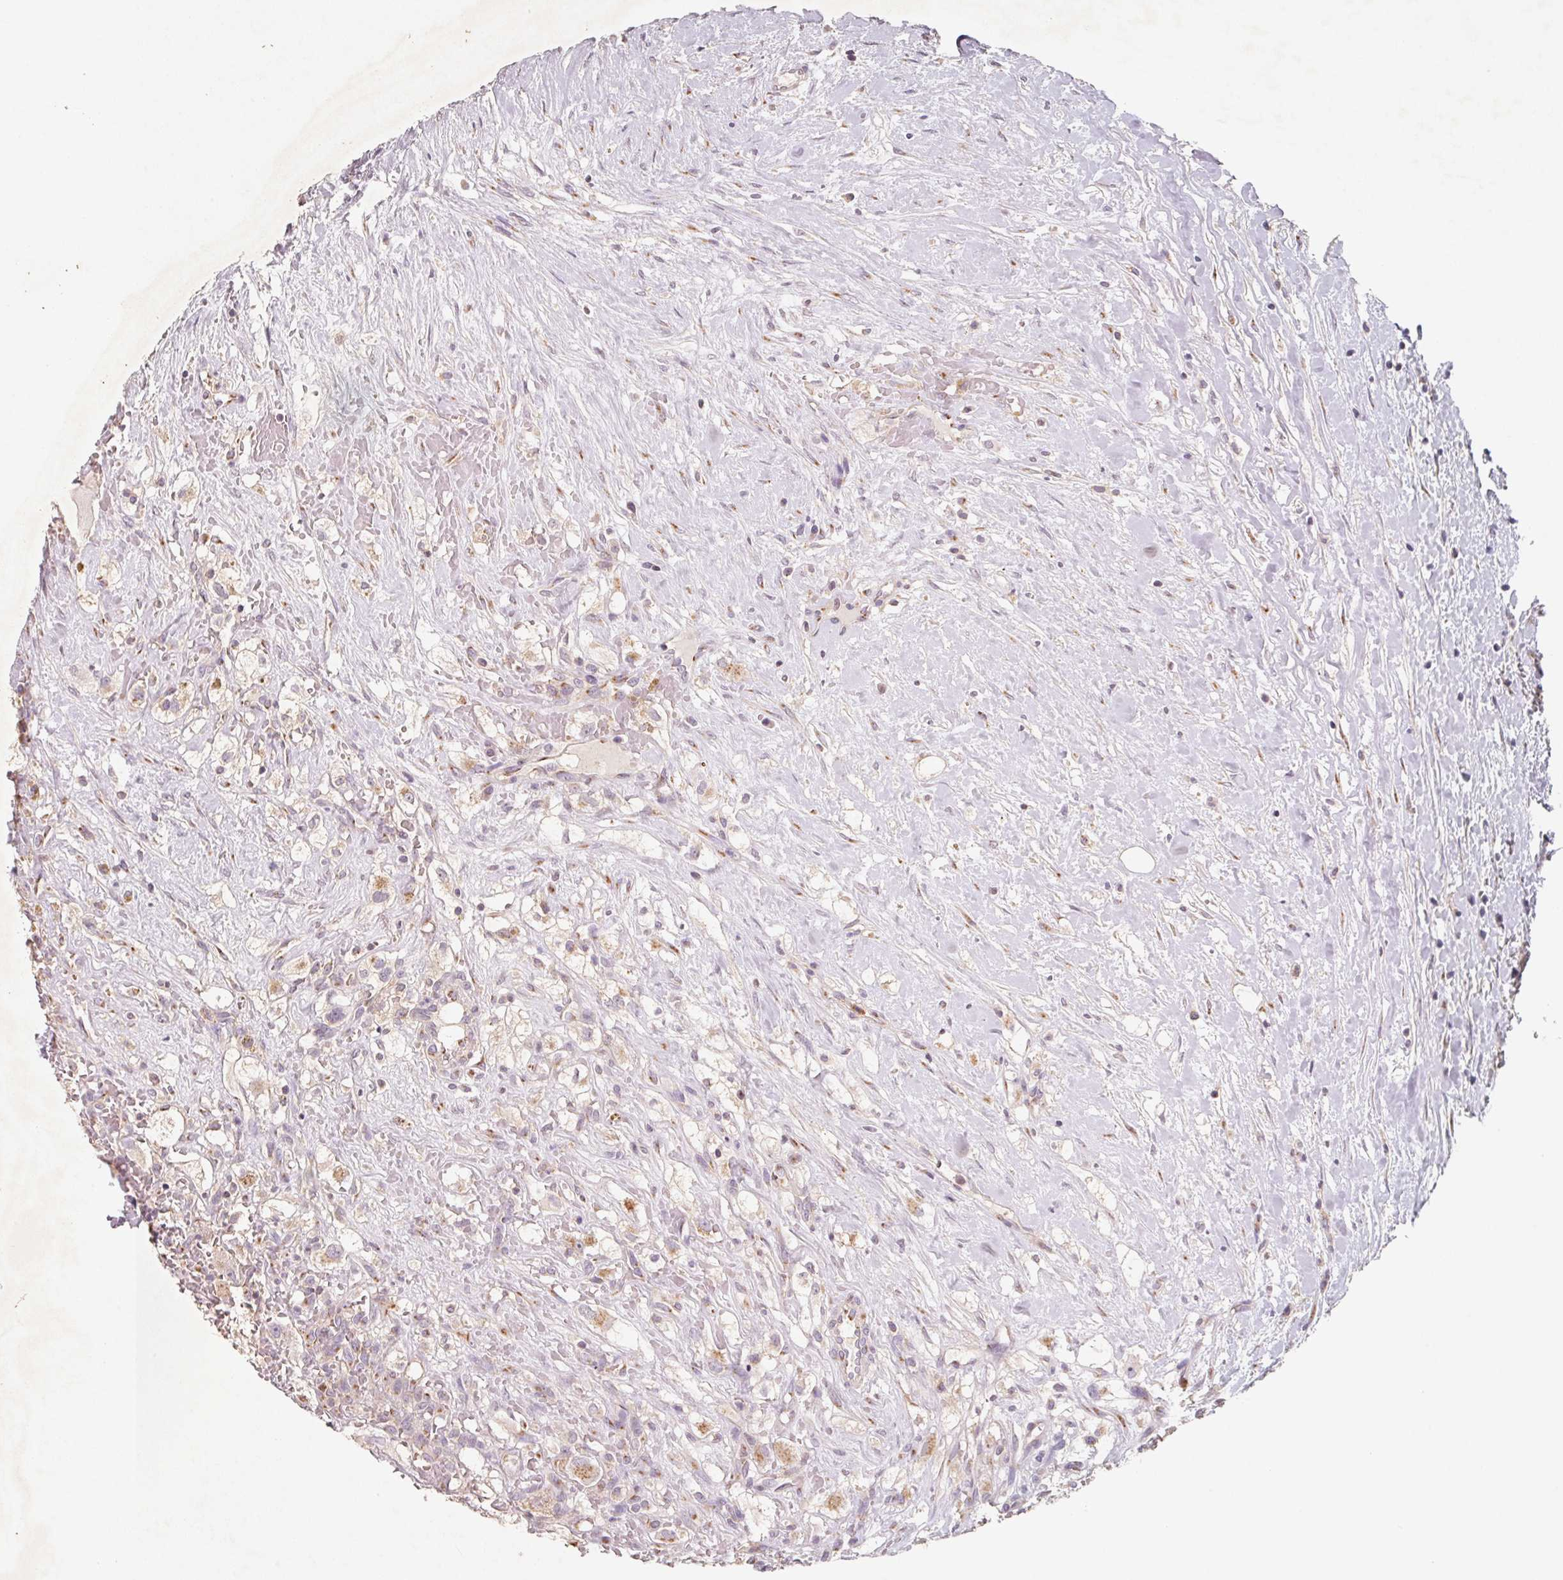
{"staining": {"intensity": "weak", "quantity": "25%-75%", "location": "cytoplasmic/membranous"}, "tissue": "renal cancer", "cell_type": "Tumor cells", "image_type": "cancer", "snomed": [{"axis": "morphology", "description": "Adenocarcinoma, NOS"}, {"axis": "topography", "description": "Kidney"}], "caption": "Renal cancer (adenocarcinoma) stained for a protein (brown) displays weak cytoplasmic/membranous positive positivity in approximately 25%-75% of tumor cells.", "gene": "AP1S1", "patient": {"sex": "male", "age": 59}}